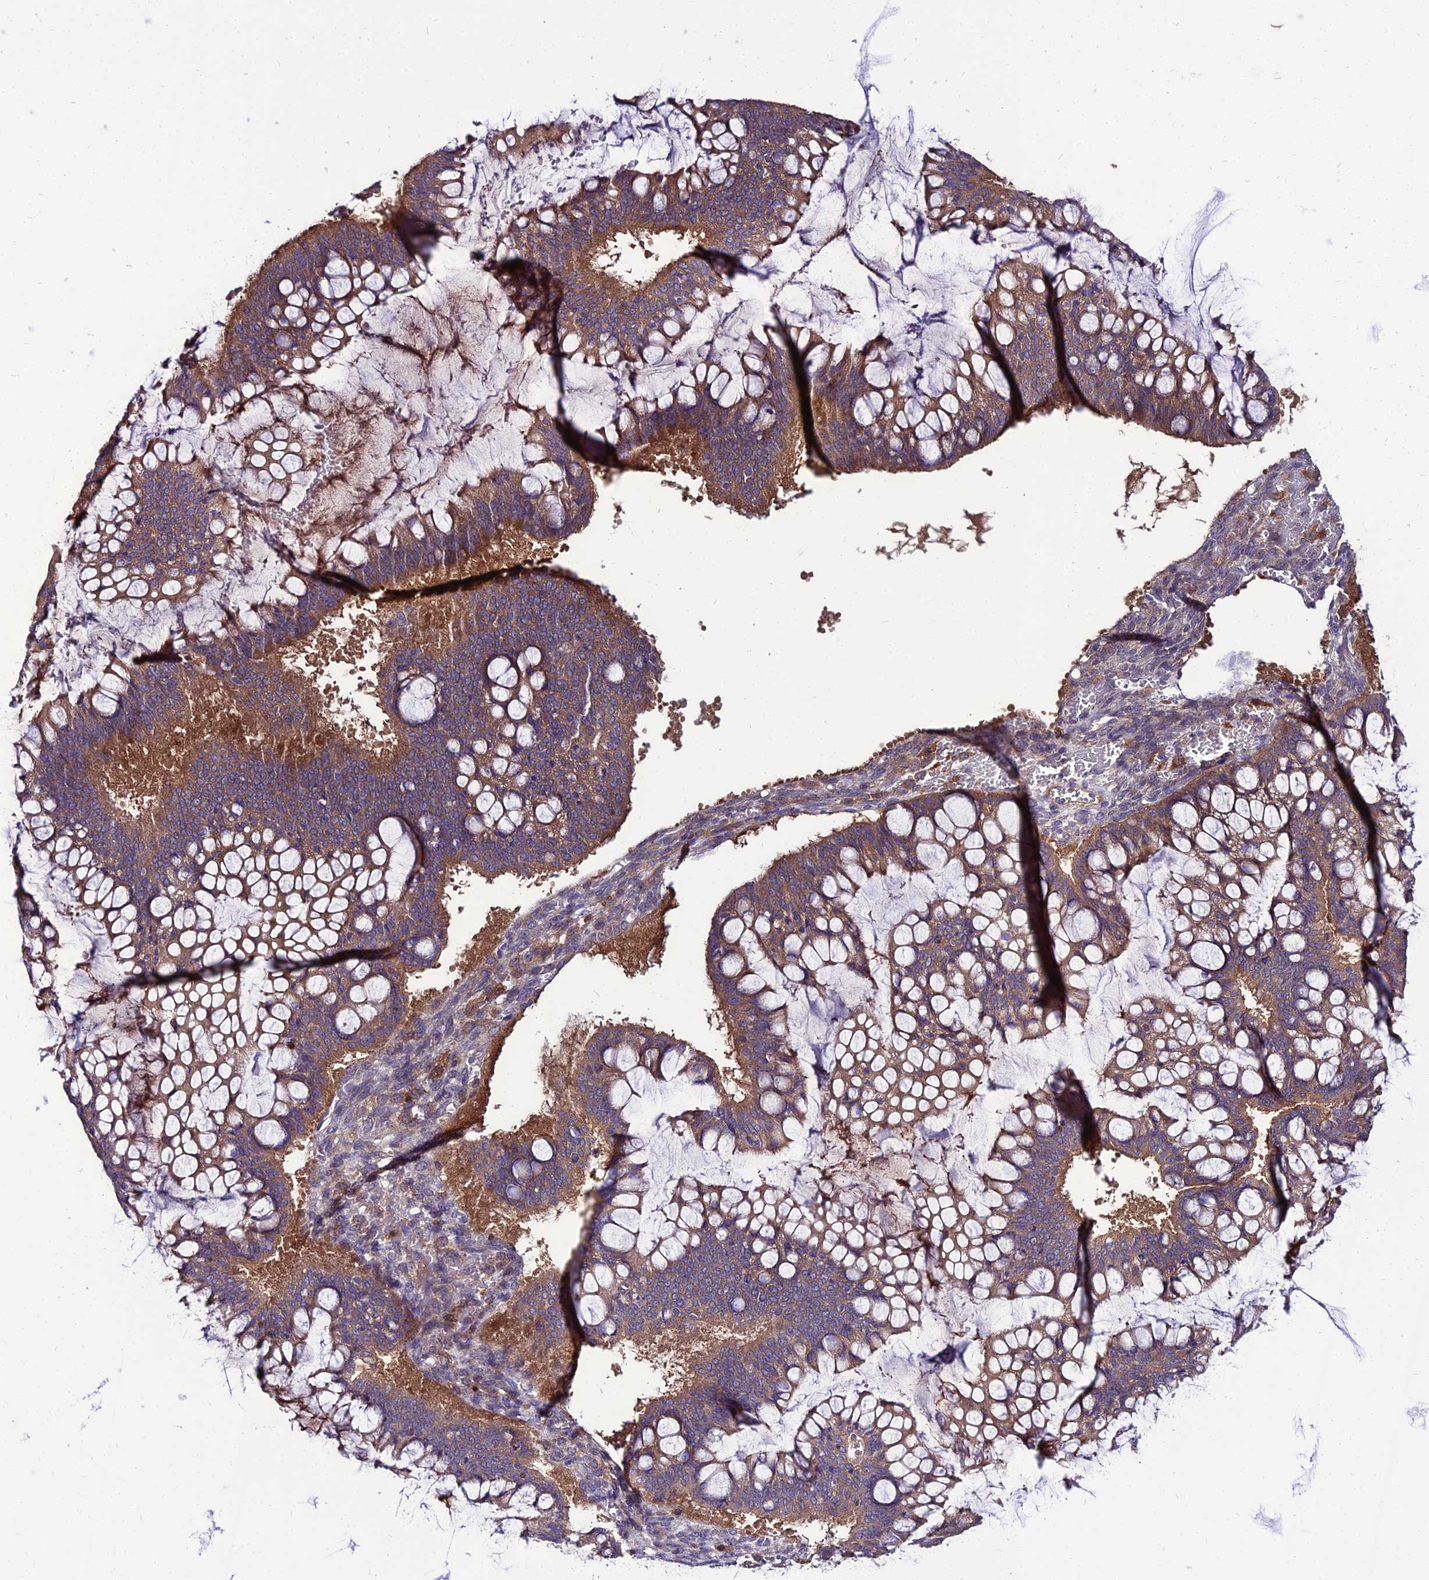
{"staining": {"intensity": "moderate", "quantity": ">75%", "location": "cytoplasmic/membranous"}, "tissue": "ovarian cancer", "cell_type": "Tumor cells", "image_type": "cancer", "snomed": [{"axis": "morphology", "description": "Cystadenocarcinoma, mucinous, NOS"}, {"axis": "topography", "description": "Ovary"}], "caption": "Mucinous cystadenocarcinoma (ovarian) stained with a protein marker shows moderate staining in tumor cells.", "gene": "C2orf69", "patient": {"sex": "female", "age": 73}}